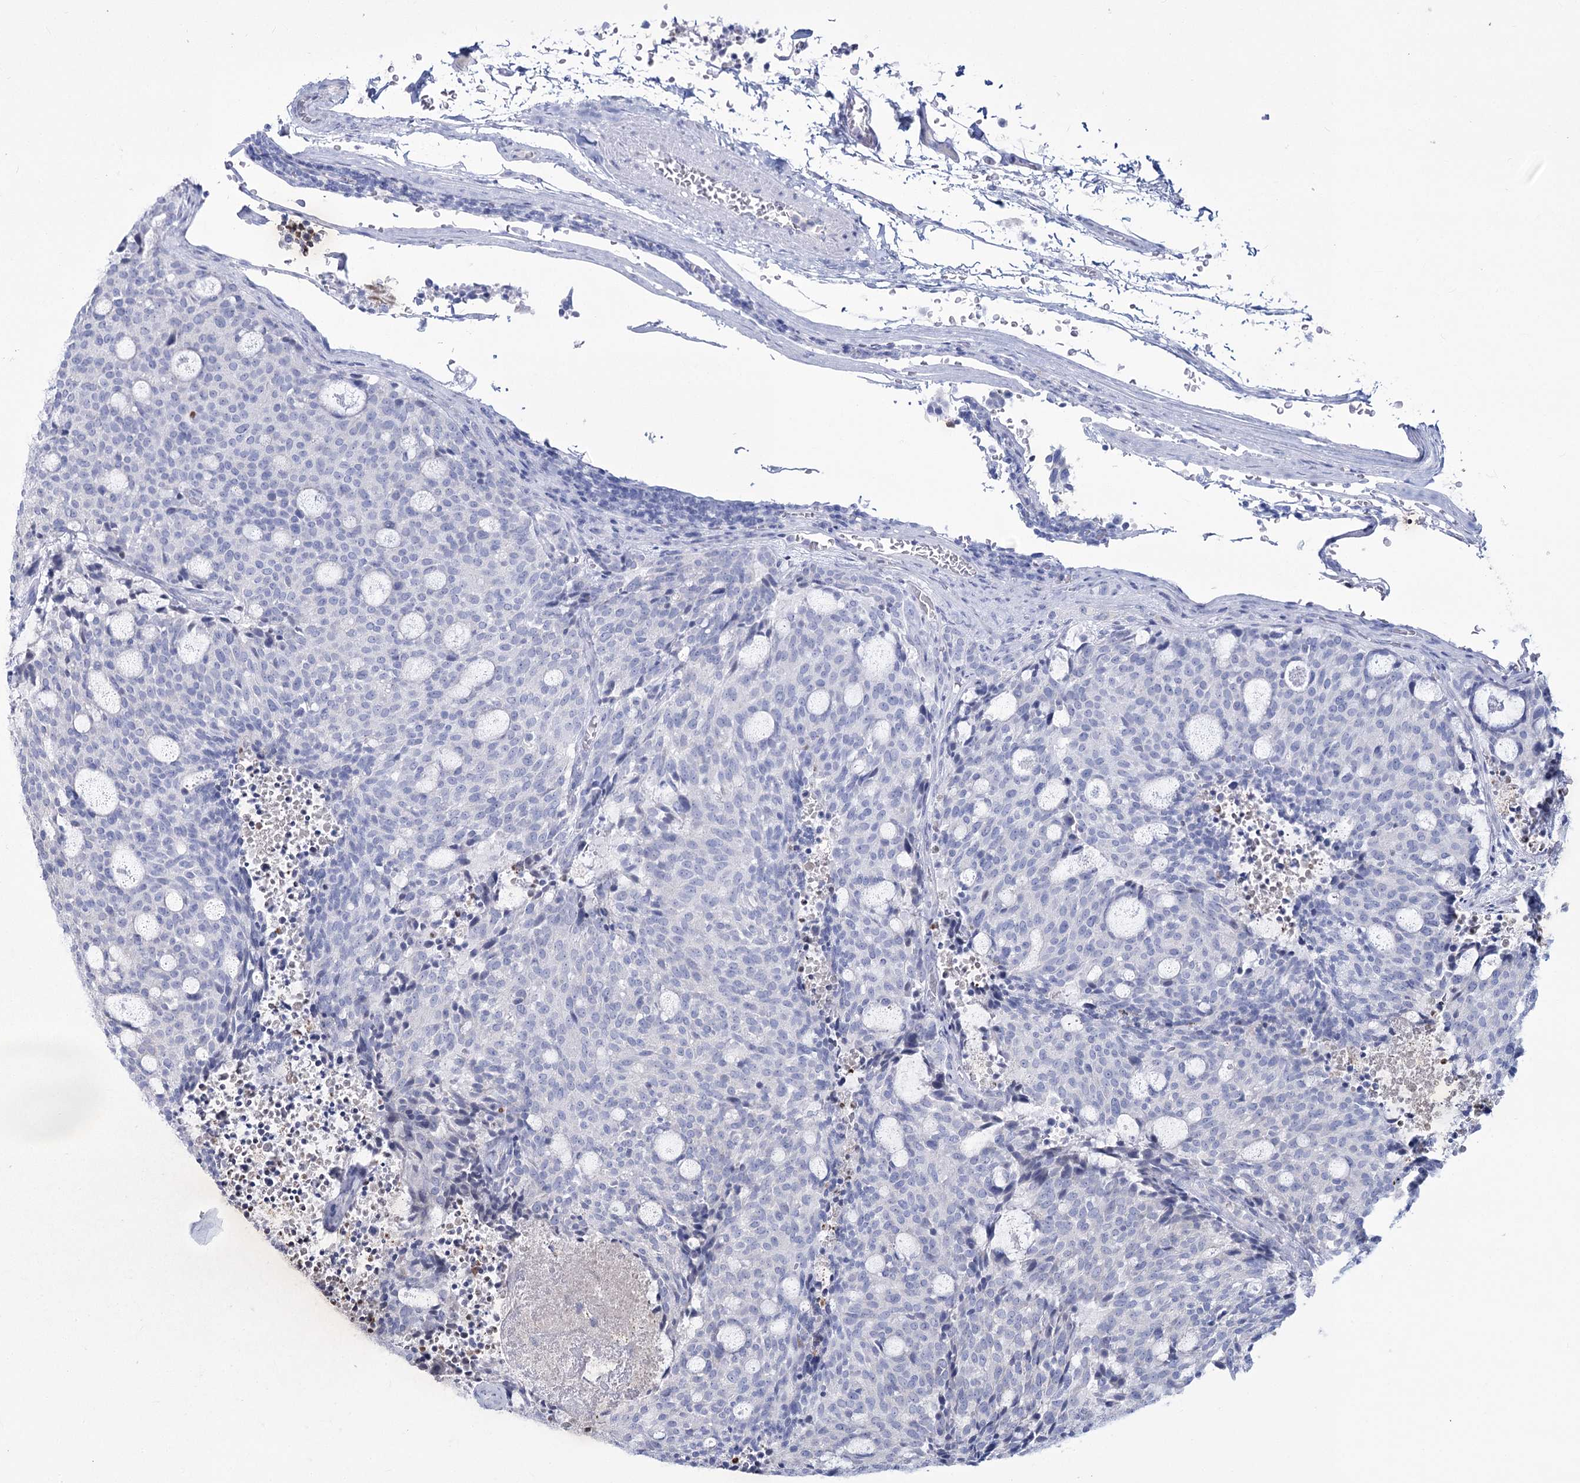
{"staining": {"intensity": "negative", "quantity": "none", "location": "none"}, "tissue": "carcinoid", "cell_type": "Tumor cells", "image_type": "cancer", "snomed": [{"axis": "morphology", "description": "Carcinoid, malignant, NOS"}, {"axis": "topography", "description": "Pancreas"}], "caption": "Immunohistochemistry (IHC) of malignant carcinoid exhibits no positivity in tumor cells.", "gene": "ME3", "patient": {"sex": "female", "age": 54}}